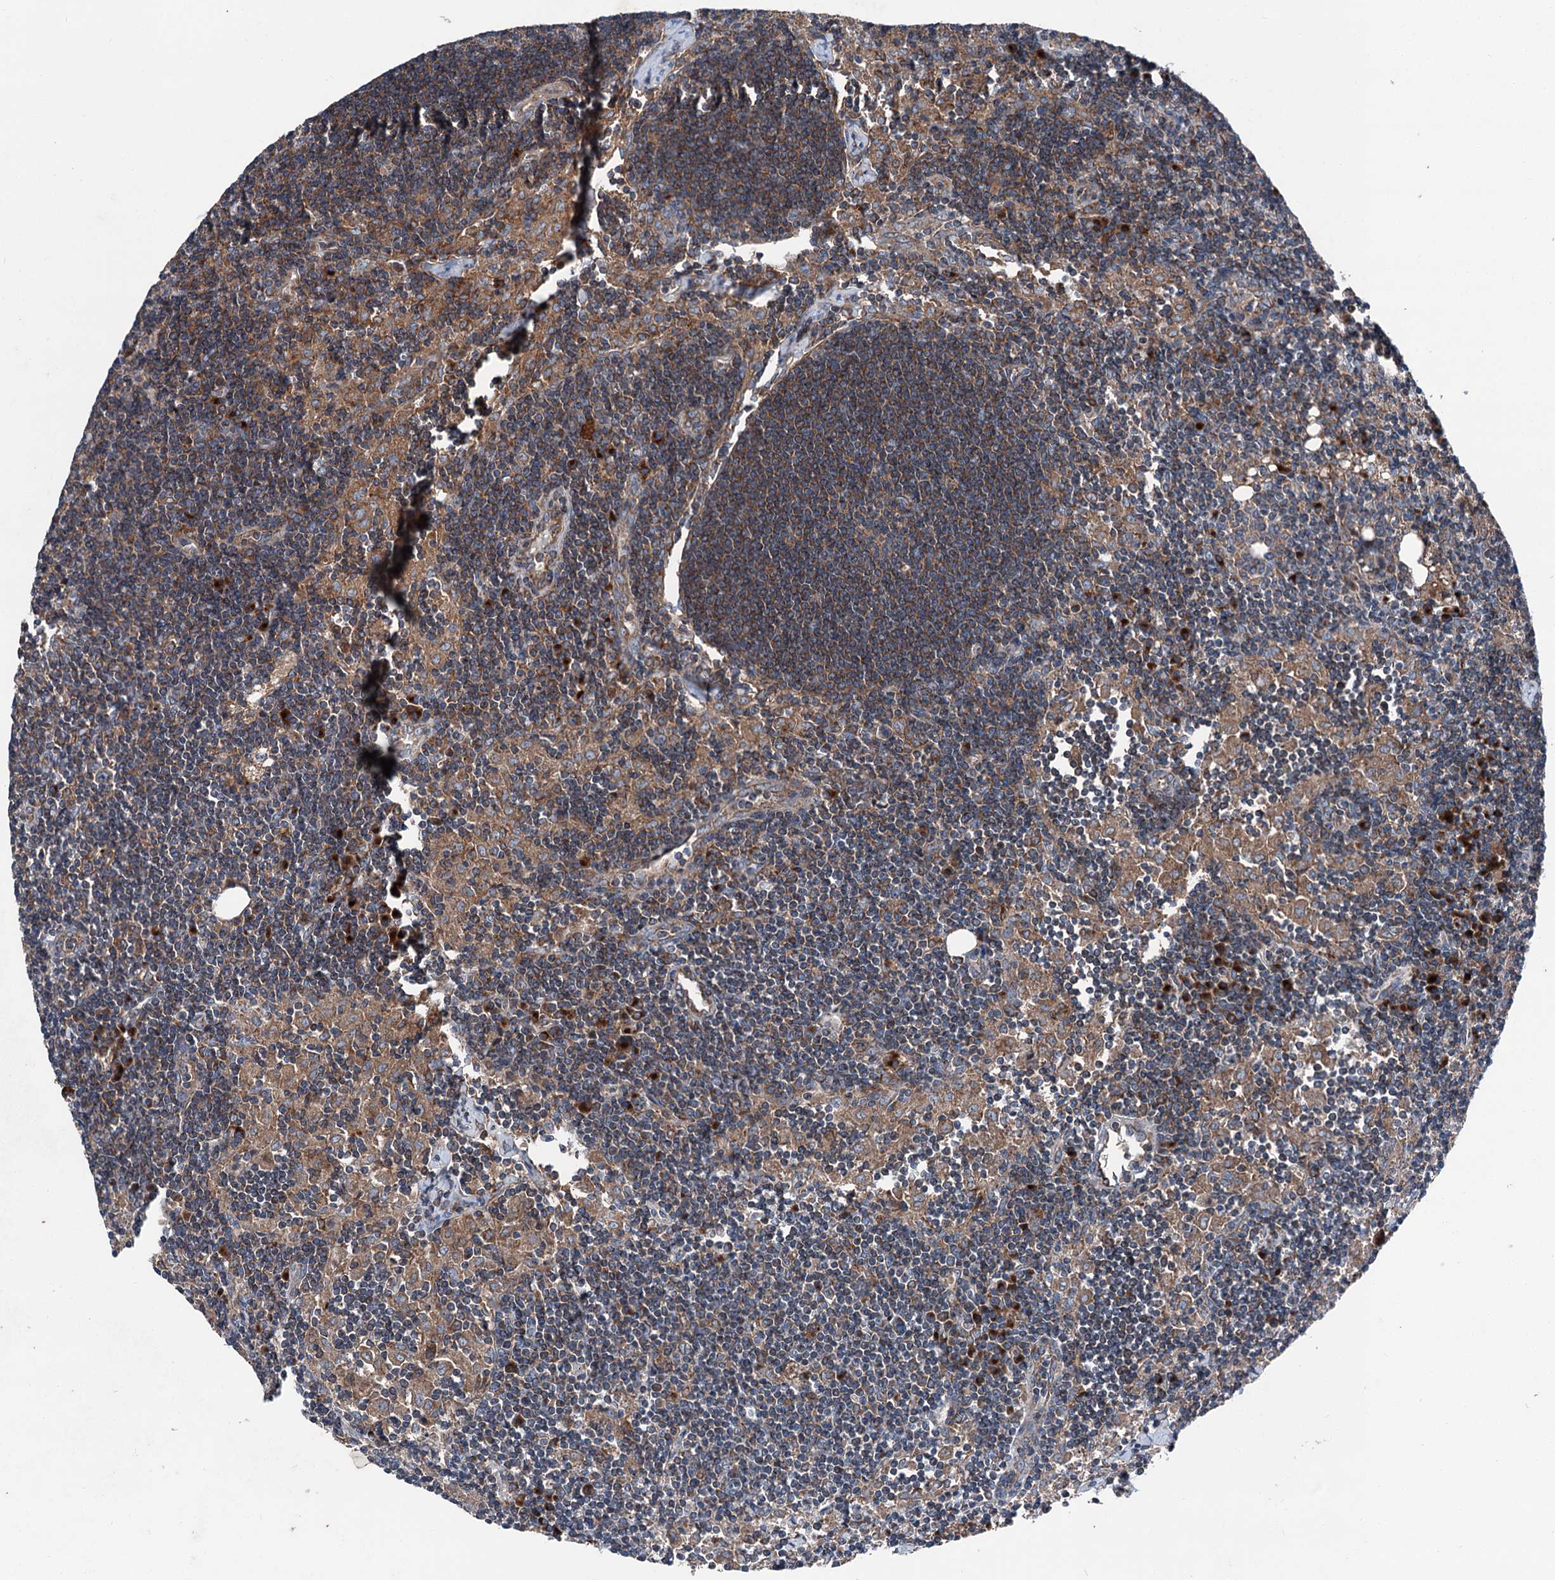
{"staining": {"intensity": "moderate", "quantity": "25%-75%", "location": "cytoplasmic/membranous"}, "tissue": "lymph node", "cell_type": "Germinal center cells", "image_type": "normal", "snomed": [{"axis": "morphology", "description": "Normal tissue, NOS"}, {"axis": "topography", "description": "Lymph node"}], "caption": "Germinal center cells show medium levels of moderate cytoplasmic/membranous expression in about 25%-75% of cells in normal lymph node.", "gene": "RUFY1", "patient": {"sex": "male", "age": 24}}